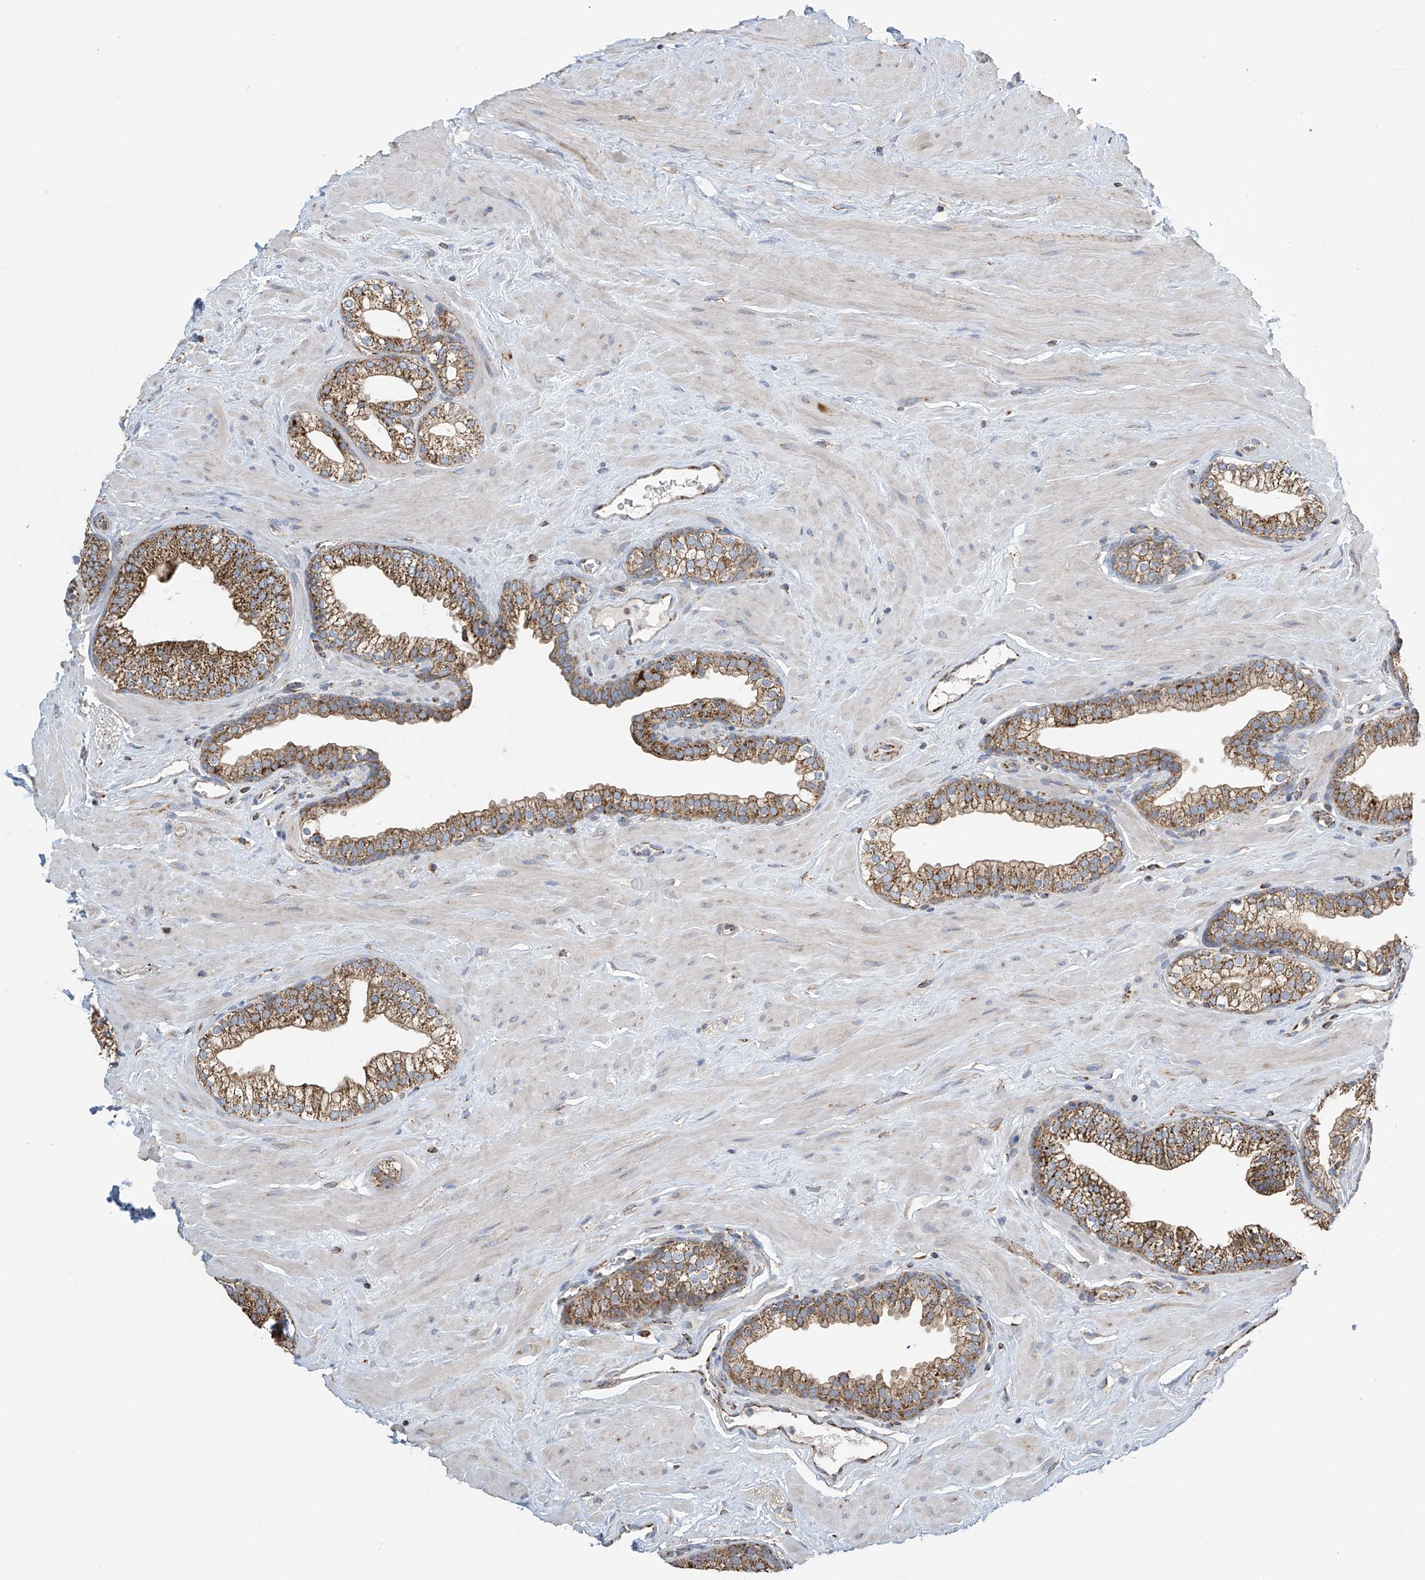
{"staining": {"intensity": "moderate", "quantity": ">75%", "location": "cytoplasmic/membranous"}, "tissue": "prostate", "cell_type": "Glandular cells", "image_type": "normal", "snomed": [{"axis": "morphology", "description": "Normal tissue, NOS"}, {"axis": "morphology", "description": "Urothelial carcinoma, Low grade"}, {"axis": "topography", "description": "Urinary bladder"}, {"axis": "topography", "description": "Prostate"}], "caption": "DAB (3,3'-diaminobenzidine) immunohistochemical staining of unremarkable prostate exhibits moderate cytoplasmic/membranous protein positivity in about >75% of glandular cells. (DAB (3,3'-diaminobenzidine) IHC with brightfield microscopy, high magnification).", "gene": "PNPT1", "patient": {"sex": "male", "age": 60}}